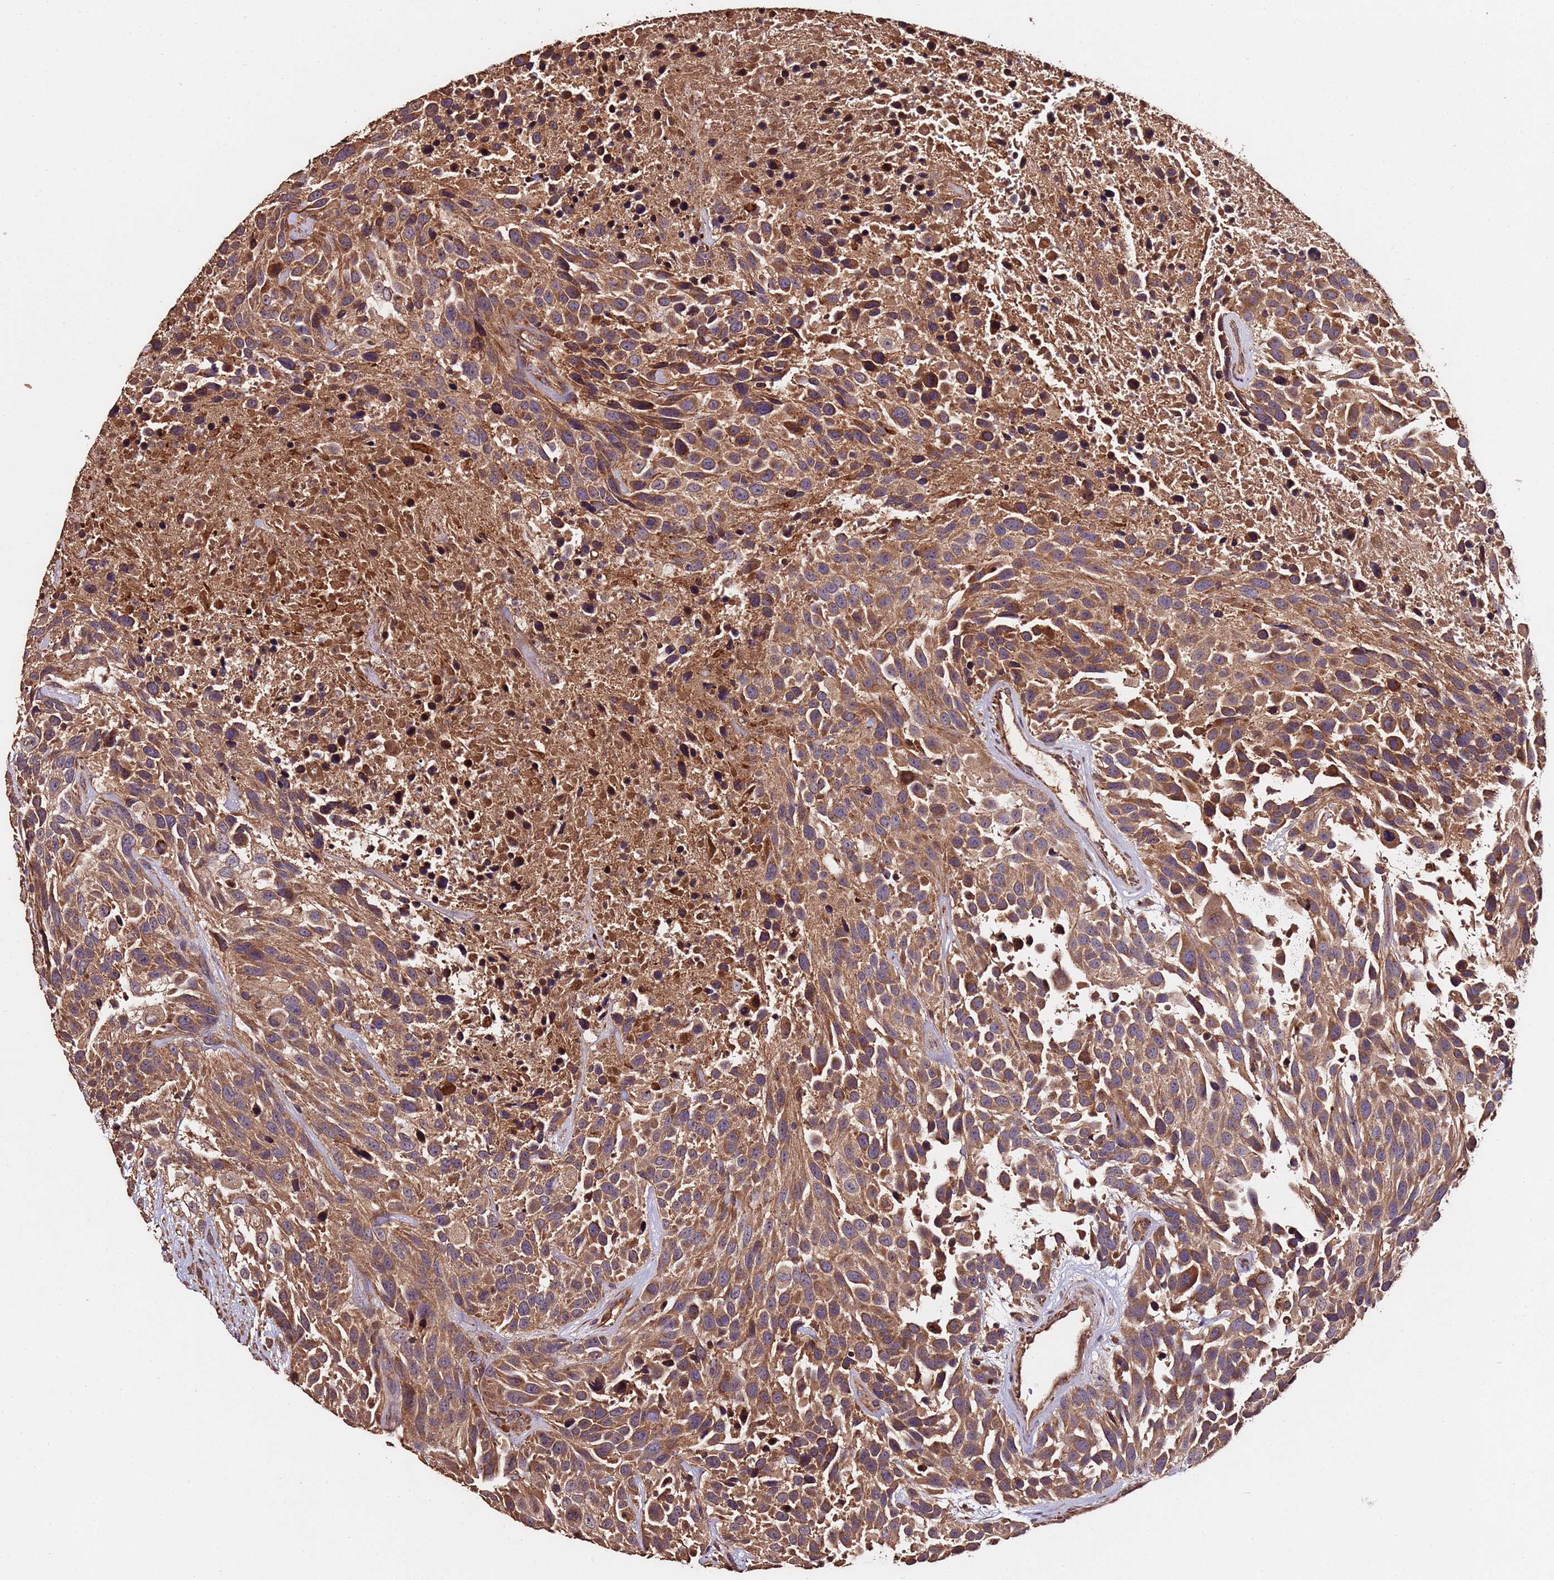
{"staining": {"intensity": "moderate", "quantity": ">75%", "location": "cytoplasmic/membranous"}, "tissue": "urothelial cancer", "cell_type": "Tumor cells", "image_type": "cancer", "snomed": [{"axis": "morphology", "description": "Urothelial carcinoma, High grade"}, {"axis": "topography", "description": "Urinary bladder"}], "caption": "Approximately >75% of tumor cells in human urothelial cancer reveal moderate cytoplasmic/membranous protein staining as visualized by brown immunohistochemical staining.", "gene": "RPS15A", "patient": {"sex": "female", "age": 70}}